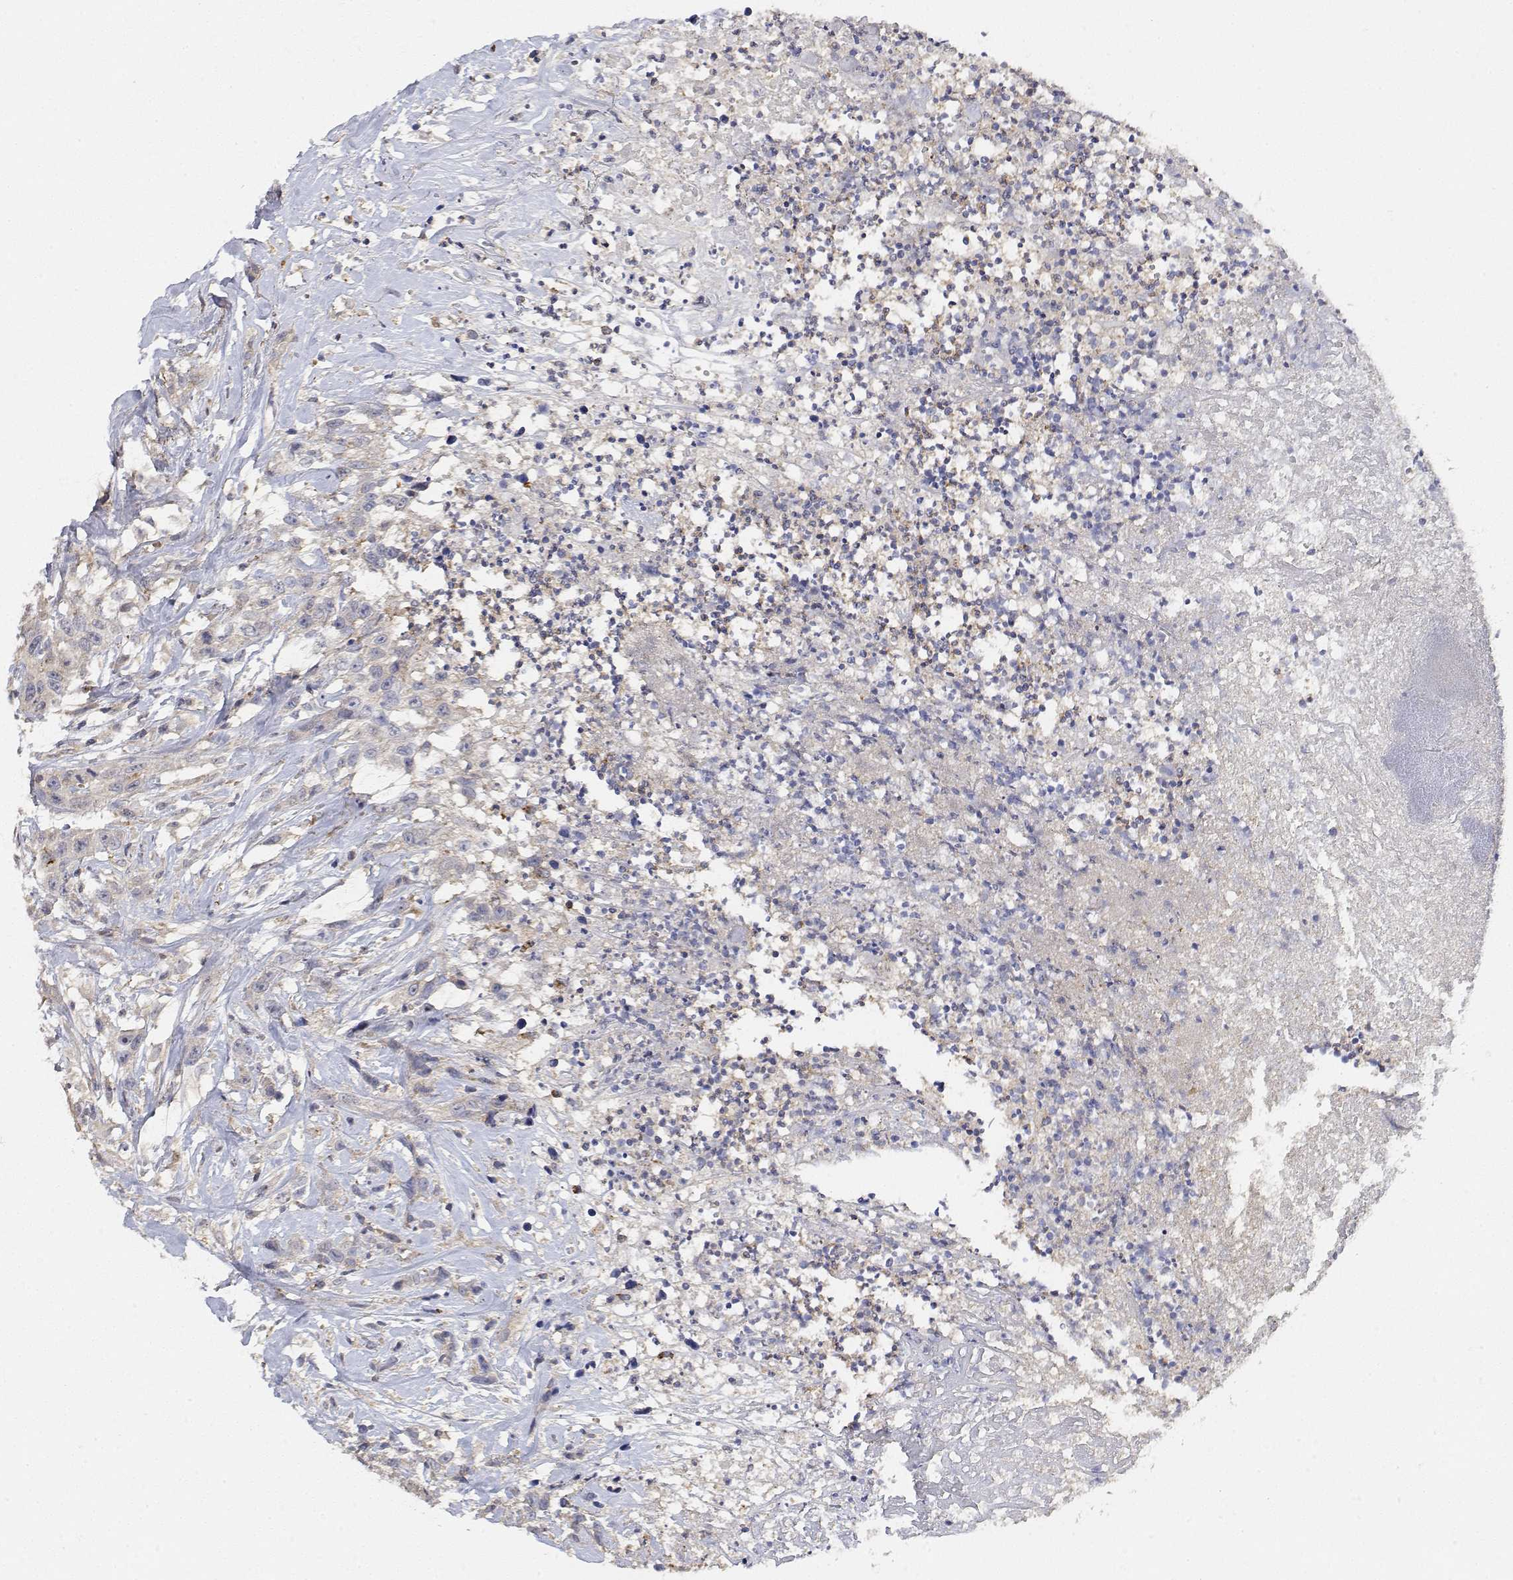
{"staining": {"intensity": "negative", "quantity": "none", "location": "none"}, "tissue": "head and neck cancer", "cell_type": "Tumor cells", "image_type": "cancer", "snomed": [{"axis": "morphology", "description": "Squamous cell carcinoma, NOS"}, {"axis": "topography", "description": "Head-Neck"}], "caption": "Human squamous cell carcinoma (head and neck) stained for a protein using IHC reveals no staining in tumor cells.", "gene": "LONRF3", "patient": {"sex": "male", "age": 57}}